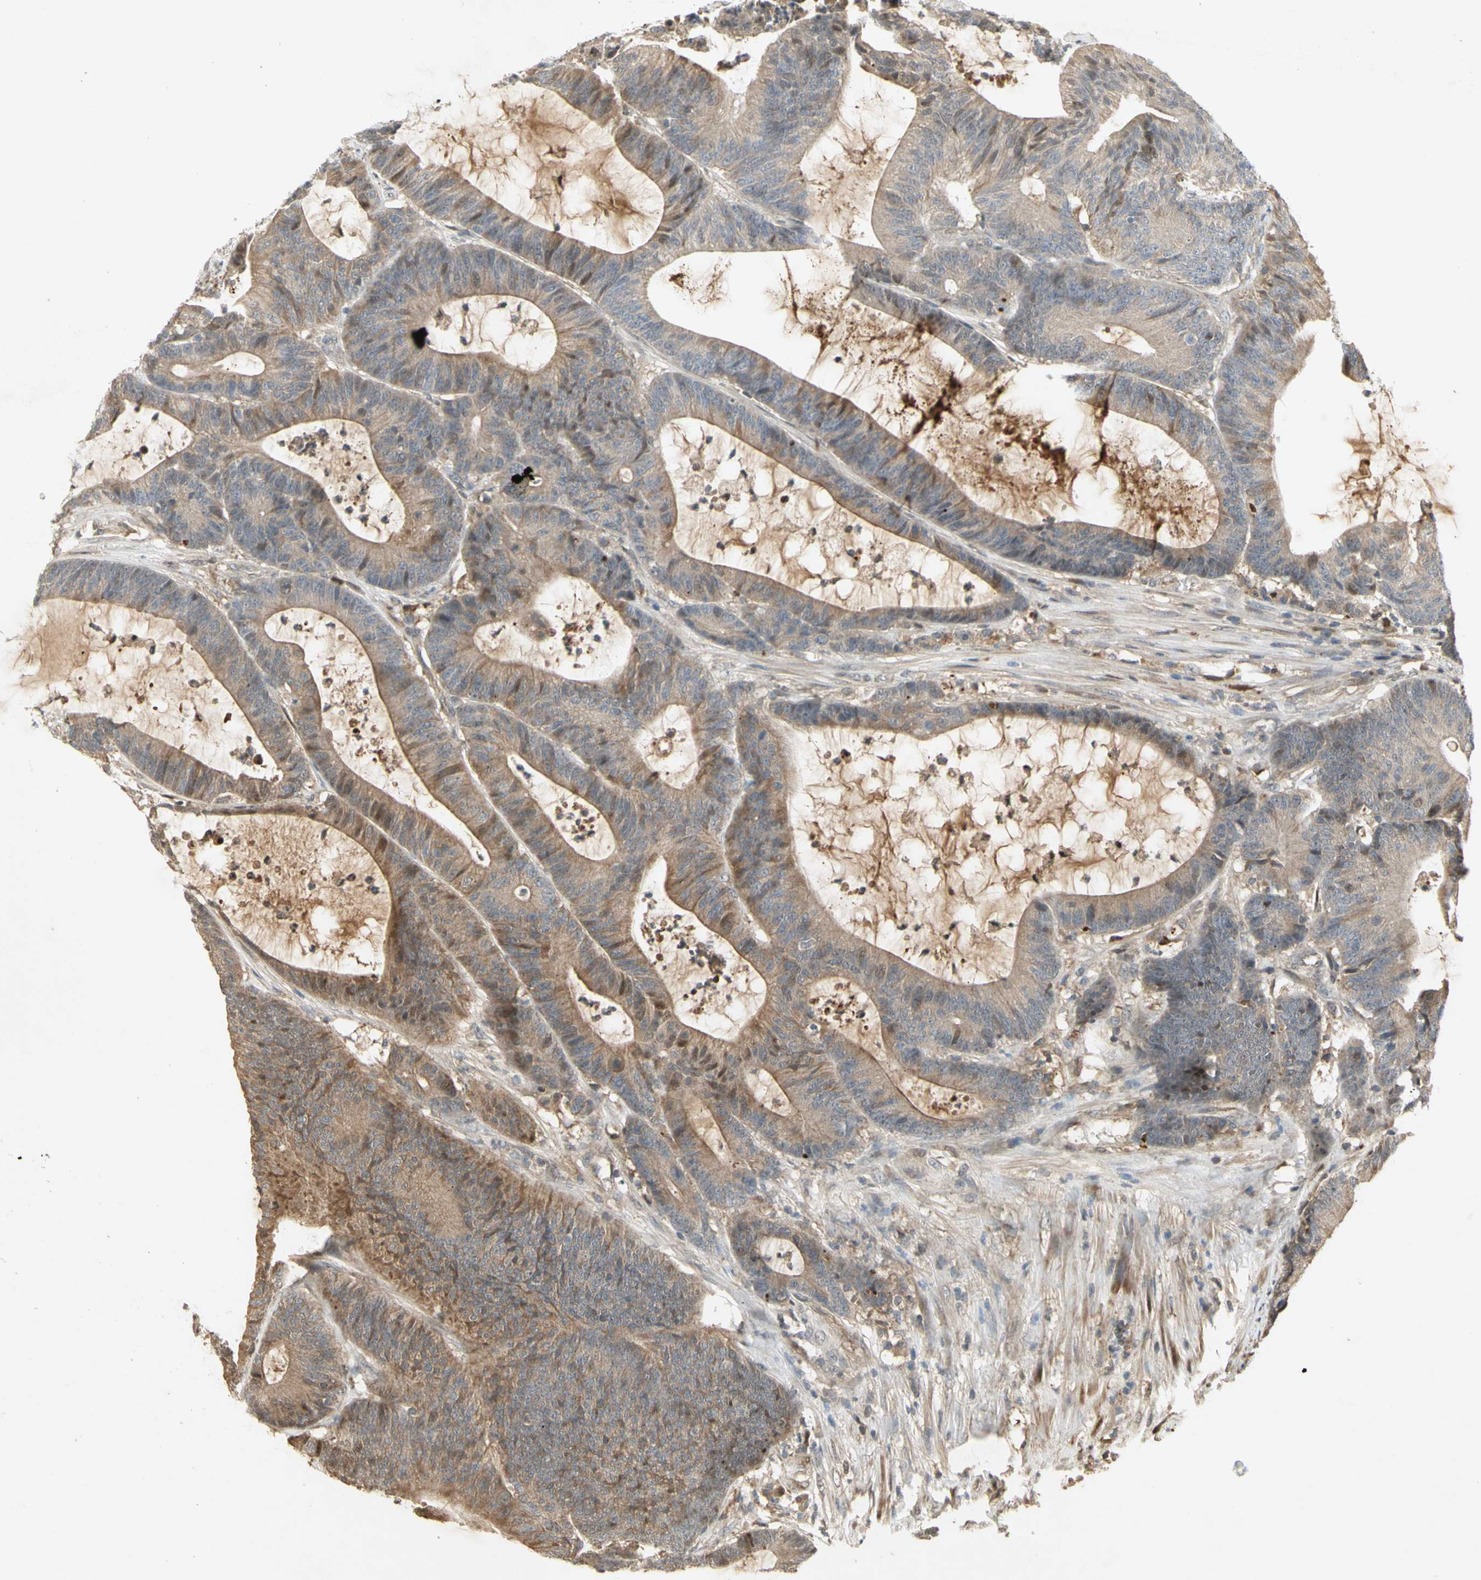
{"staining": {"intensity": "weak", "quantity": "25%-75%", "location": "cytoplasmic/membranous"}, "tissue": "colorectal cancer", "cell_type": "Tumor cells", "image_type": "cancer", "snomed": [{"axis": "morphology", "description": "Adenocarcinoma, NOS"}, {"axis": "topography", "description": "Colon"}], "caption": "Immunohistochemical staining of human adenocarcinoma (colorectal) demonstrates low levels of weak cytoplasmic/membranous protein expression in approximately 25%-75% of tumor cells.", "gene": "NRG4", "patient": {"sex": "female", "age": 84}}